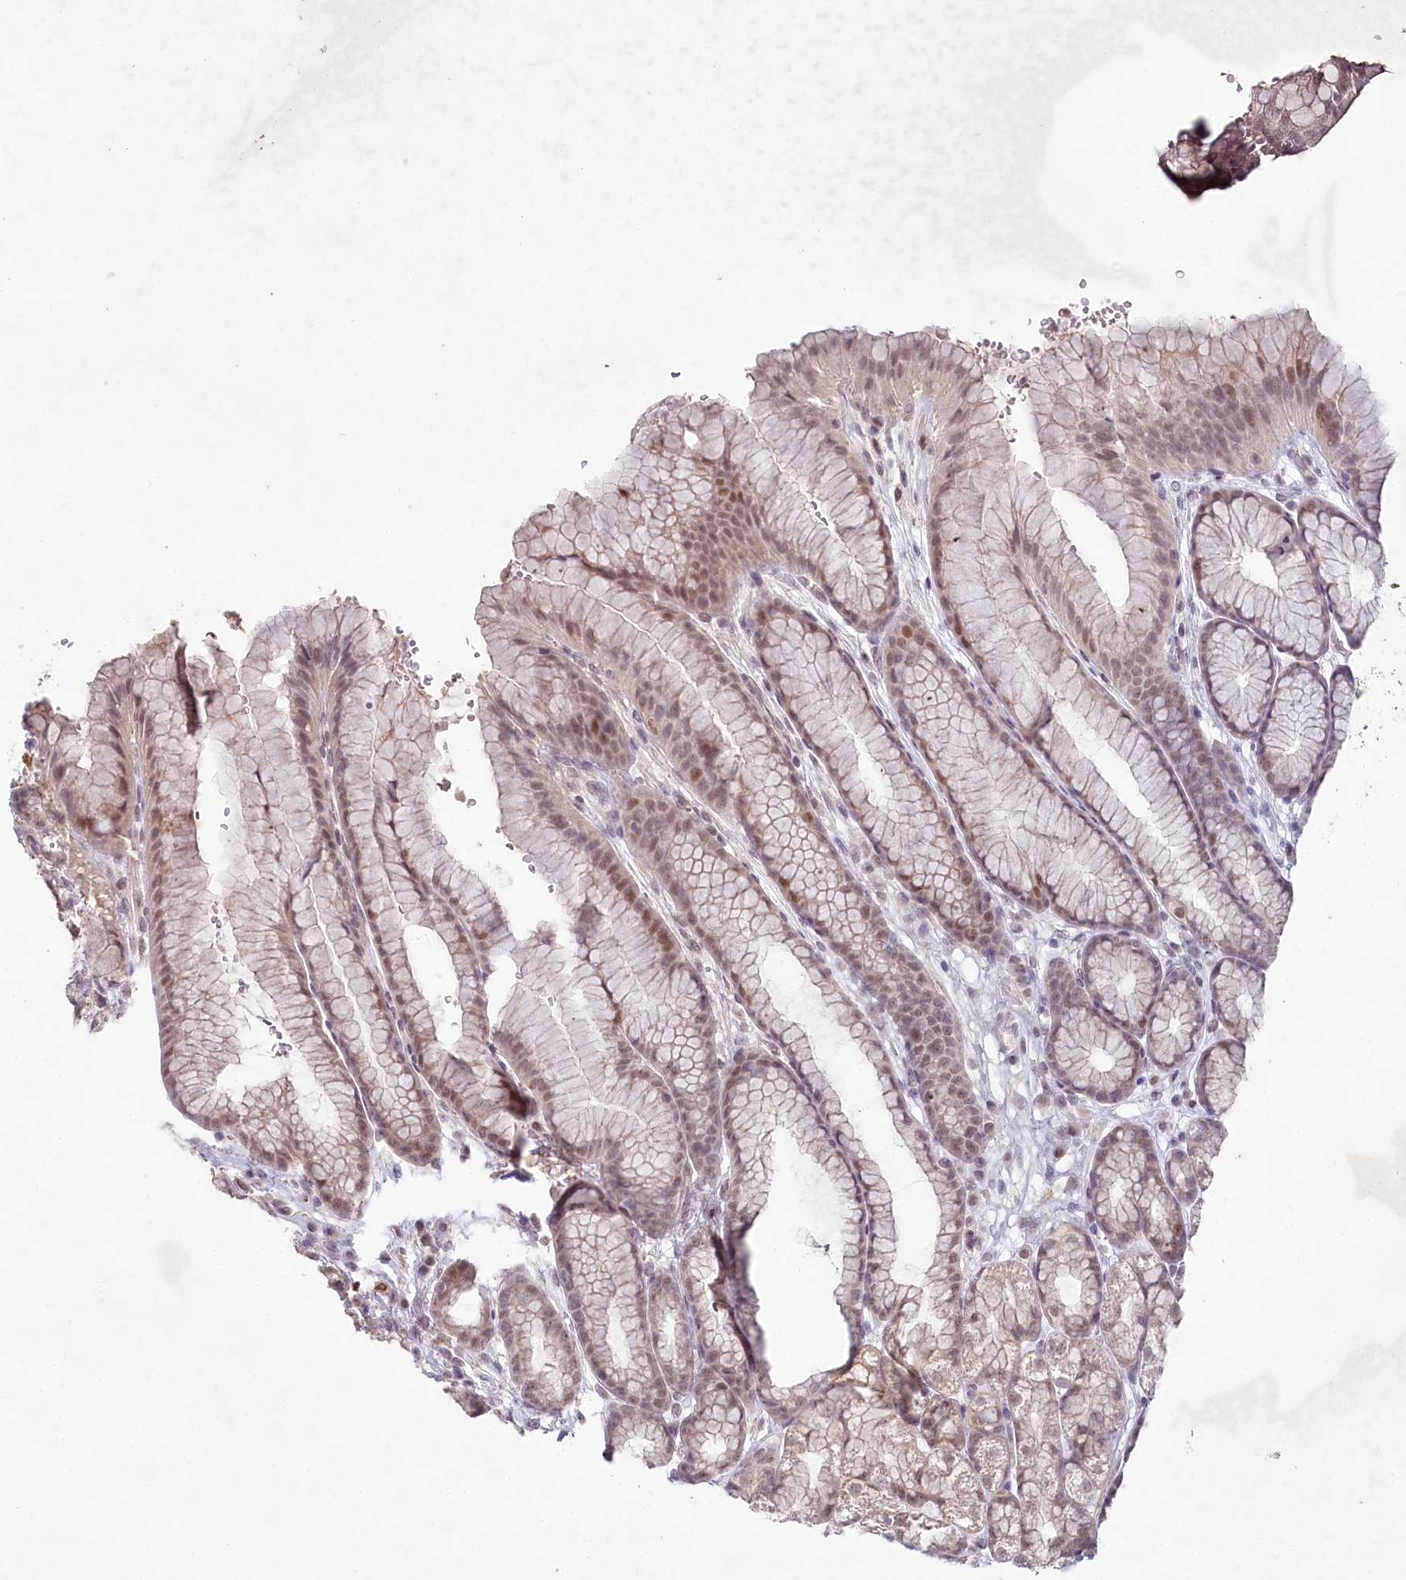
{"staining": {"intensity": "weak", "quantity": ">75%", "location": "cytoplasmic/membranous,nuclear"}, "tissue": "stomach", "cell_type": "Glandular cells", "image_type": "normal", "snomed": [{"axis": "morphology", "description": "Normal tissue, NOS"}, {"axis": "morphology", "description": "Adenocarcinoma, NOS"}, {"axis": "topography", "description": "Stomach"}], "caption": "Immunohistochemistry (IHC) image of benign stomach: human stomach stained using IHC exhibits low levels of weak protein expression localized specifically in the cytoplasmic/membranous,nuclear of glandular cells, appearing as a cytoplasmic/membranous,nuclear brown color.", "gene": "AMTN", "patient": {"sex": "male", "age": 57}}